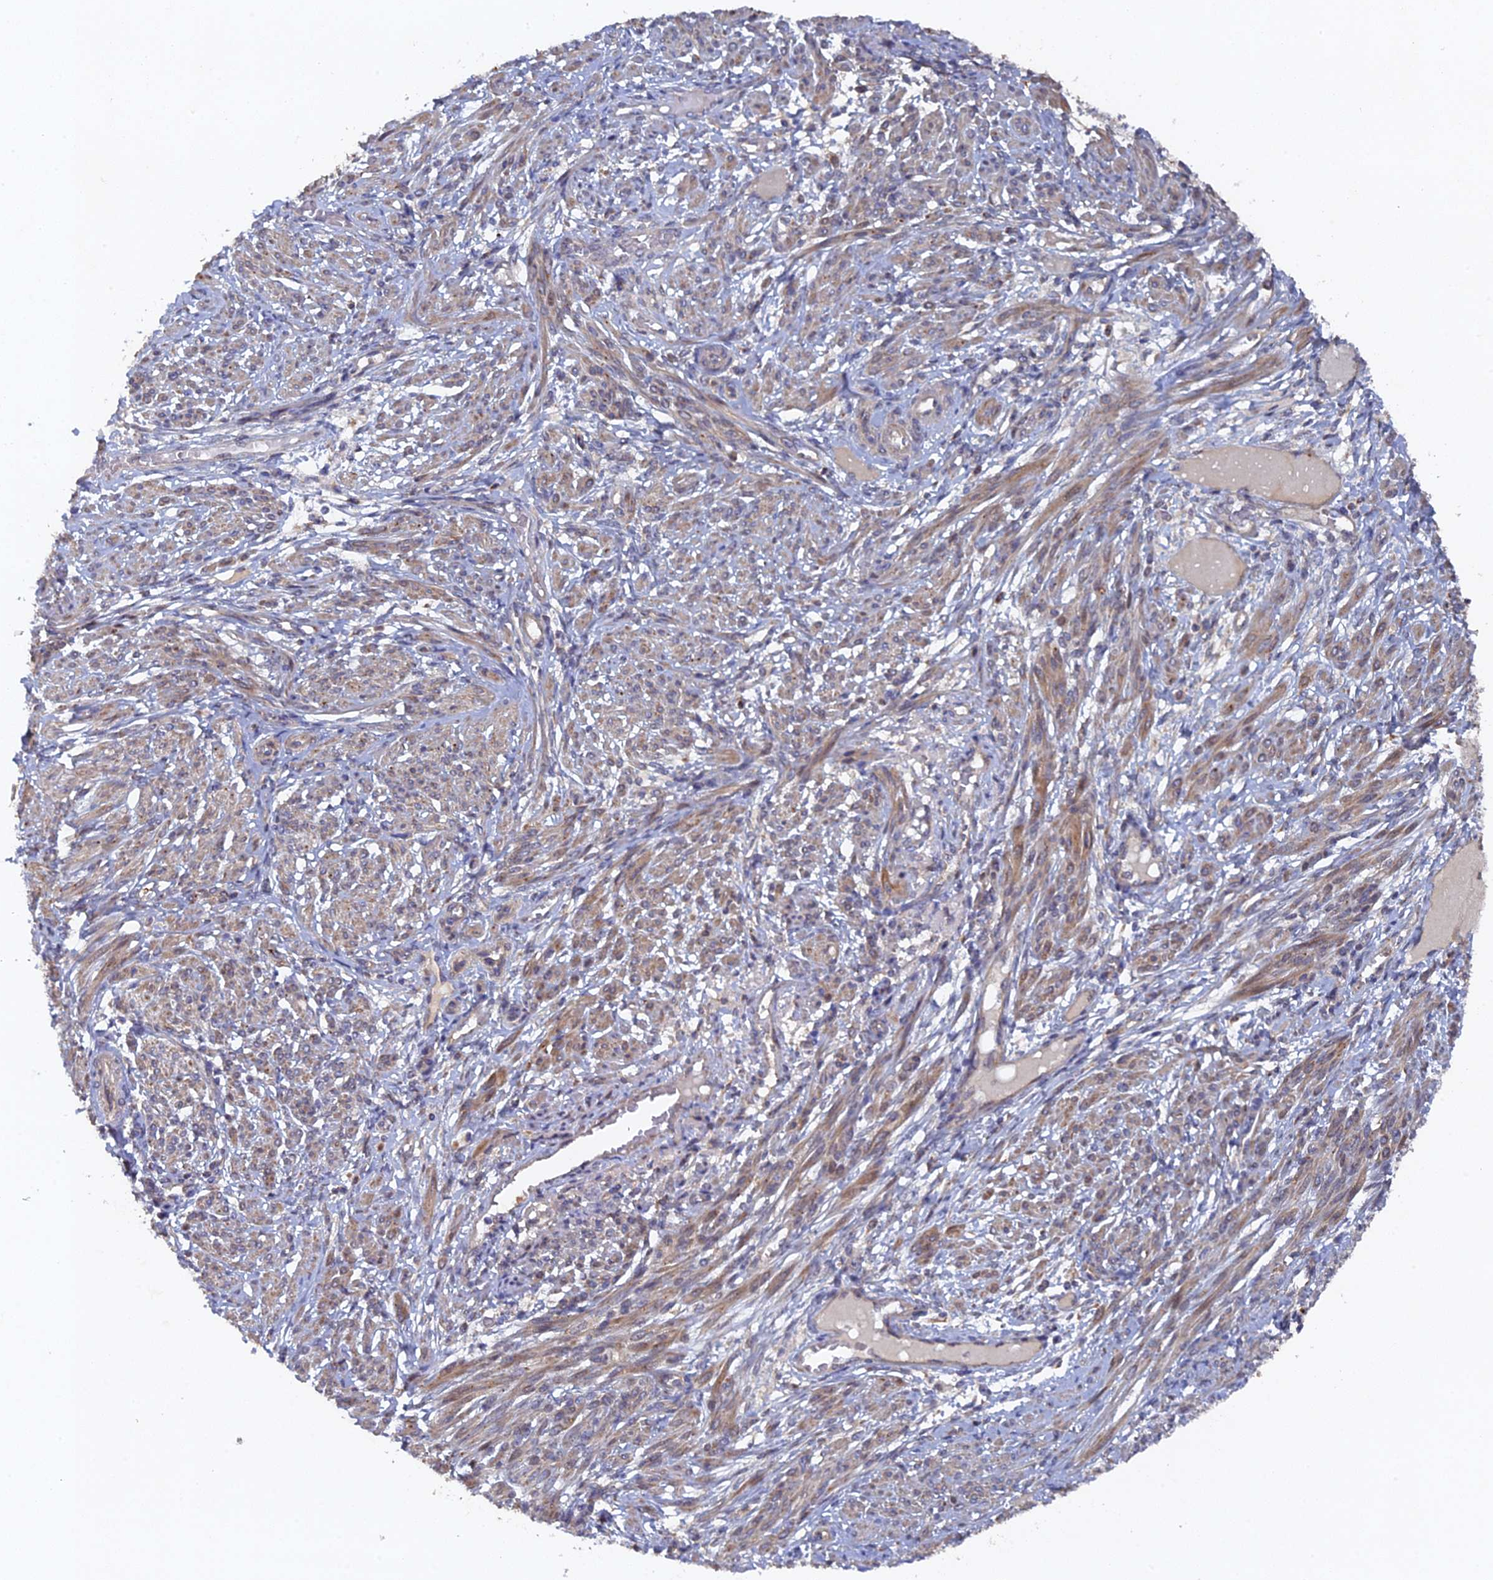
{"staining": {"intensity": "weak", "quantity": "25%-75%", "location": "cytoplasmic/membranous"}, "tissue": "smooth muscle", "cell_type": "Smooth muscle cells", "image_type": "normal", "snomed": [{"axis": "morphology", "description": "Normal tissue, NOS"}, {"axis": "topography", "description": "Smooth muscle"}], "caption": "The photomicrograph shows a brown stain indicating the presence of a protein in the cytoplasmic/membranous of smooth muscle cells in smooth muscle. The staining is performed using DAB brown chromogen to label protein expression. The nuclei are counter-stained blue using hematoxylin.", "gene": "VPS37C", "patient": {"sex": "female", "age": 39}}